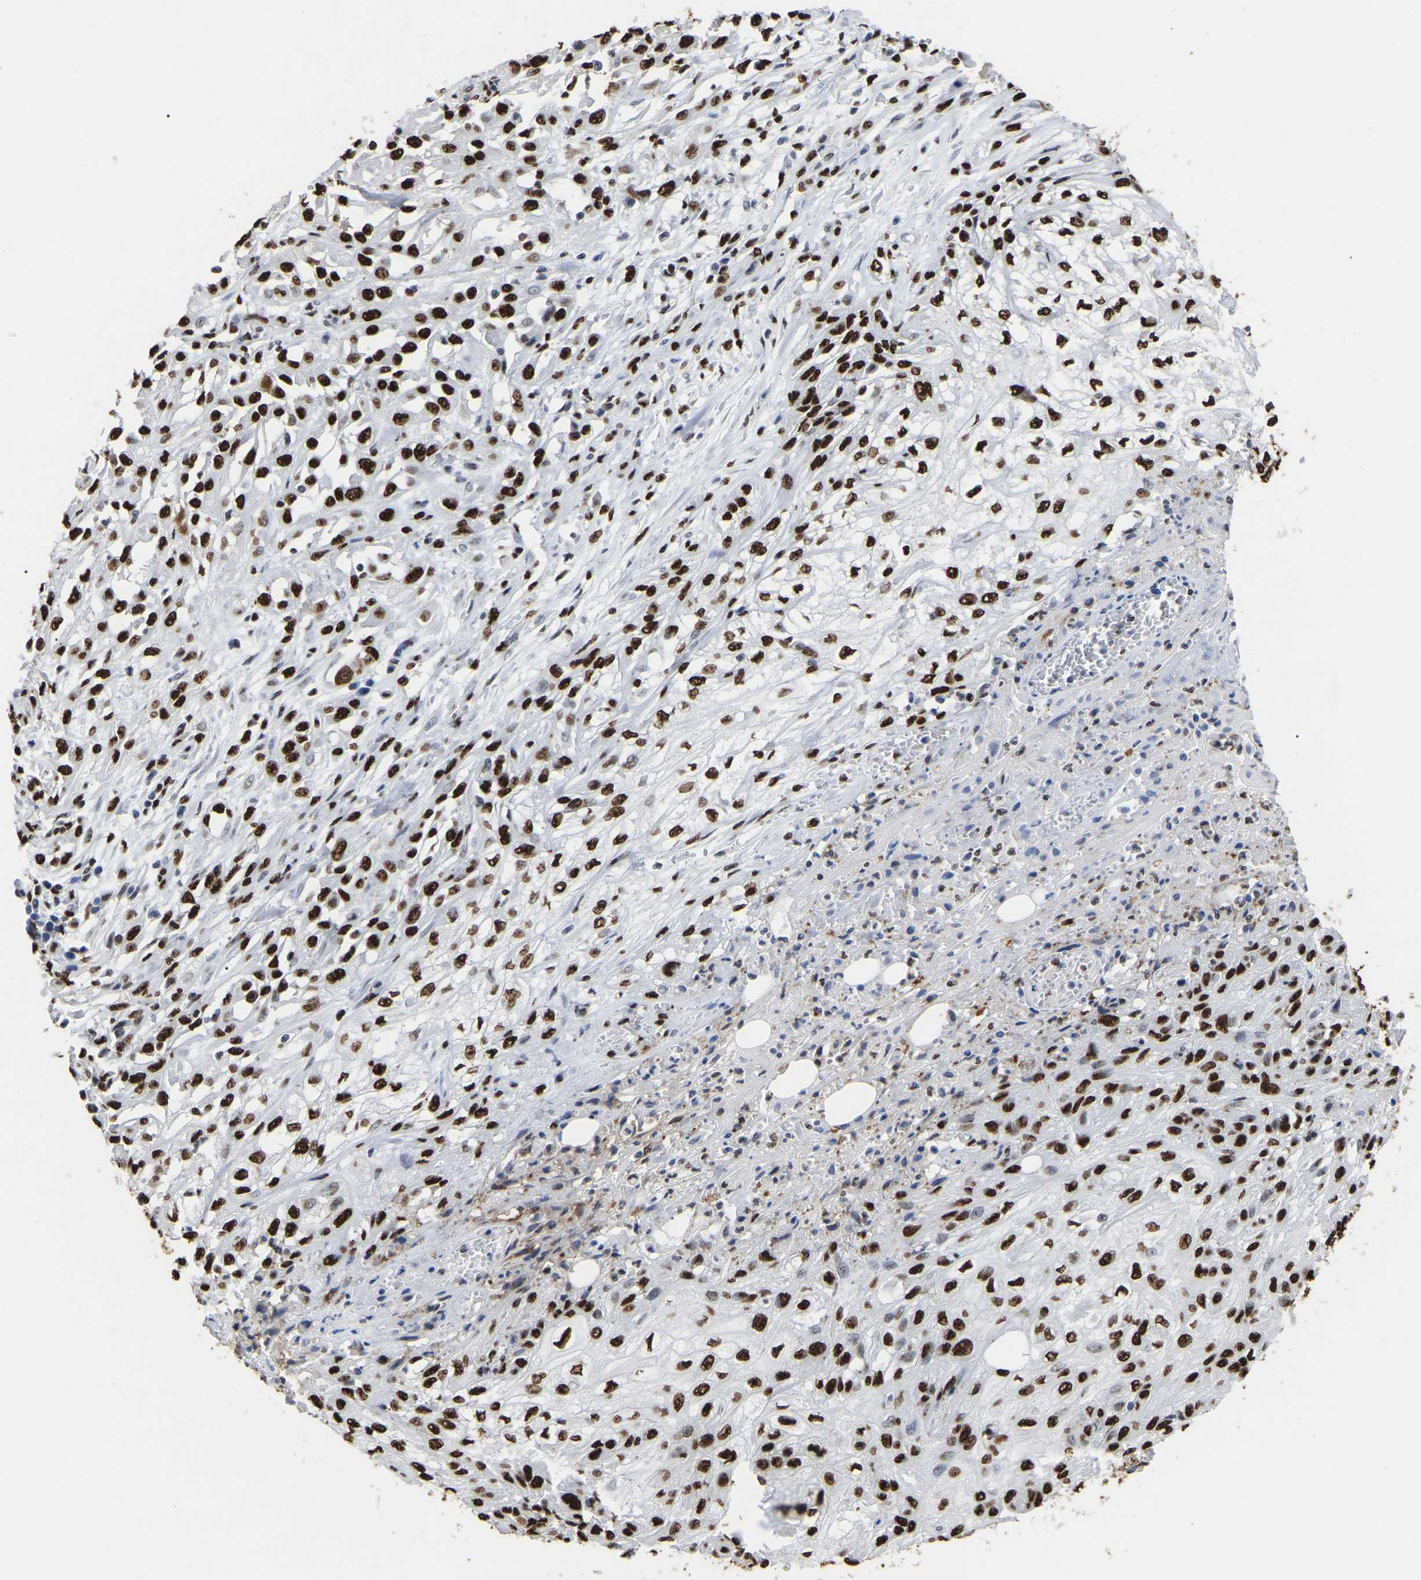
{"staining": {"intensity": "strong", "quantity": ">75%", "location": "nuclear"}, "tissue": "skin cancer", "cell_type": "Tumor cells", "image_type": "cancer", "snomed": [{"axis": "morphology", "description": "Squamous cell carcinoma, NOS"}, {"axis": "morphology", "description": "Squamous cell carcinoma, metastatic, NOS"}, {"axis": "topography", "description": "Skin"}, {"axis": "topography", "description": "Lymph node"}], "caption": "High-power microscopy captured an IHC image of metastatic squamous cell carcinoma (skin), revealing strong nuclear positivity in approximately >75% of tumor cells.", "gene": "RBL2", "patient": {"sex": "male", "age": 75}}